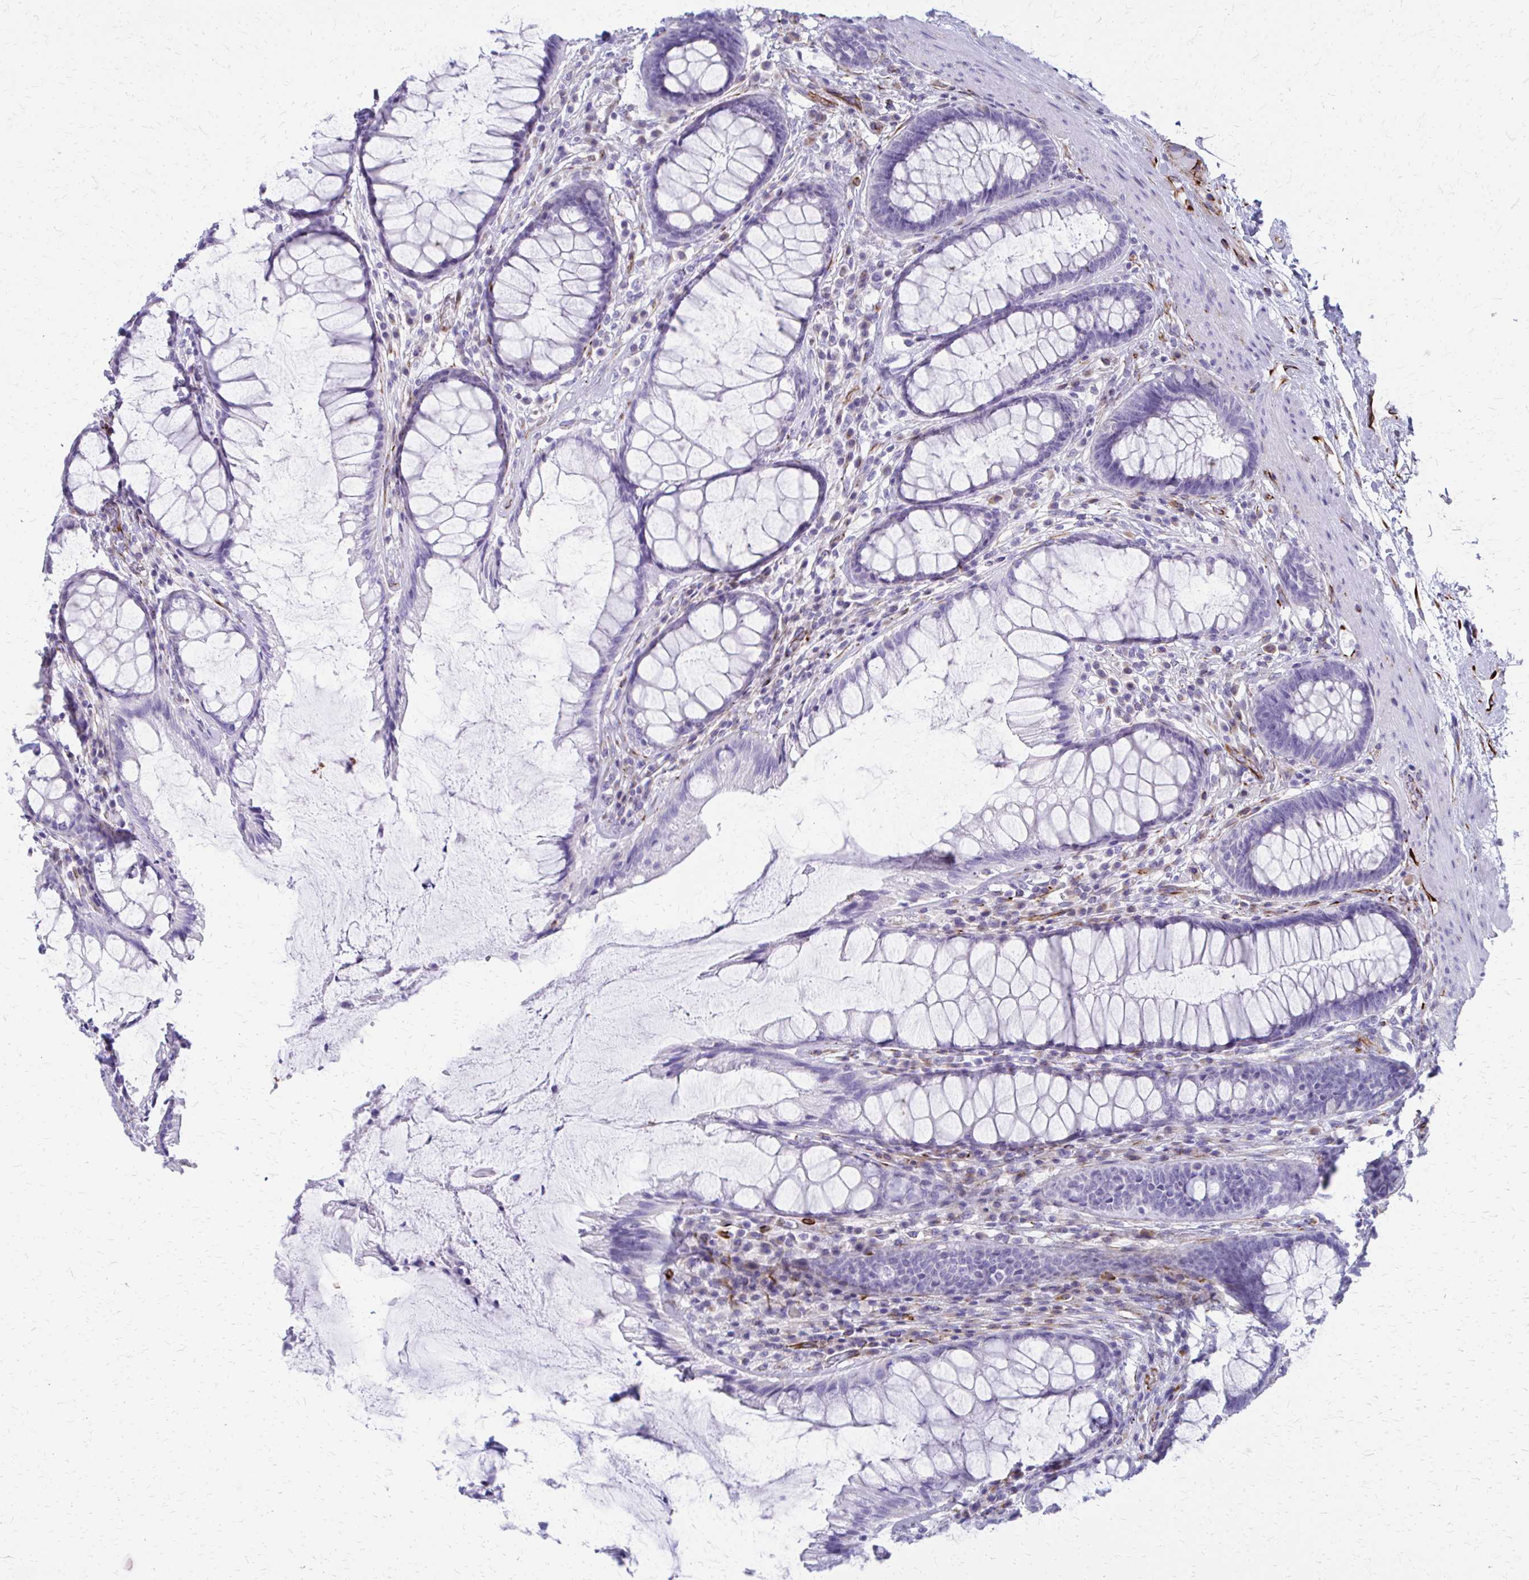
{"staining": {"intensity": "negative", "quantity": "none", "location": "none"}, "tissue": "rectum", "cell_type": "Glandular cells", "image_type": "normal", "snomed": [{"axis": "morphology", "description": "Normal tissue, NOS"}, {"axis": "topography", "description": "Rectum"}], "caption": "There is no significant staining in glandular cells of rectum.", "gene": "TRIM6", "patient": {"sex": "male", "age": 72}}